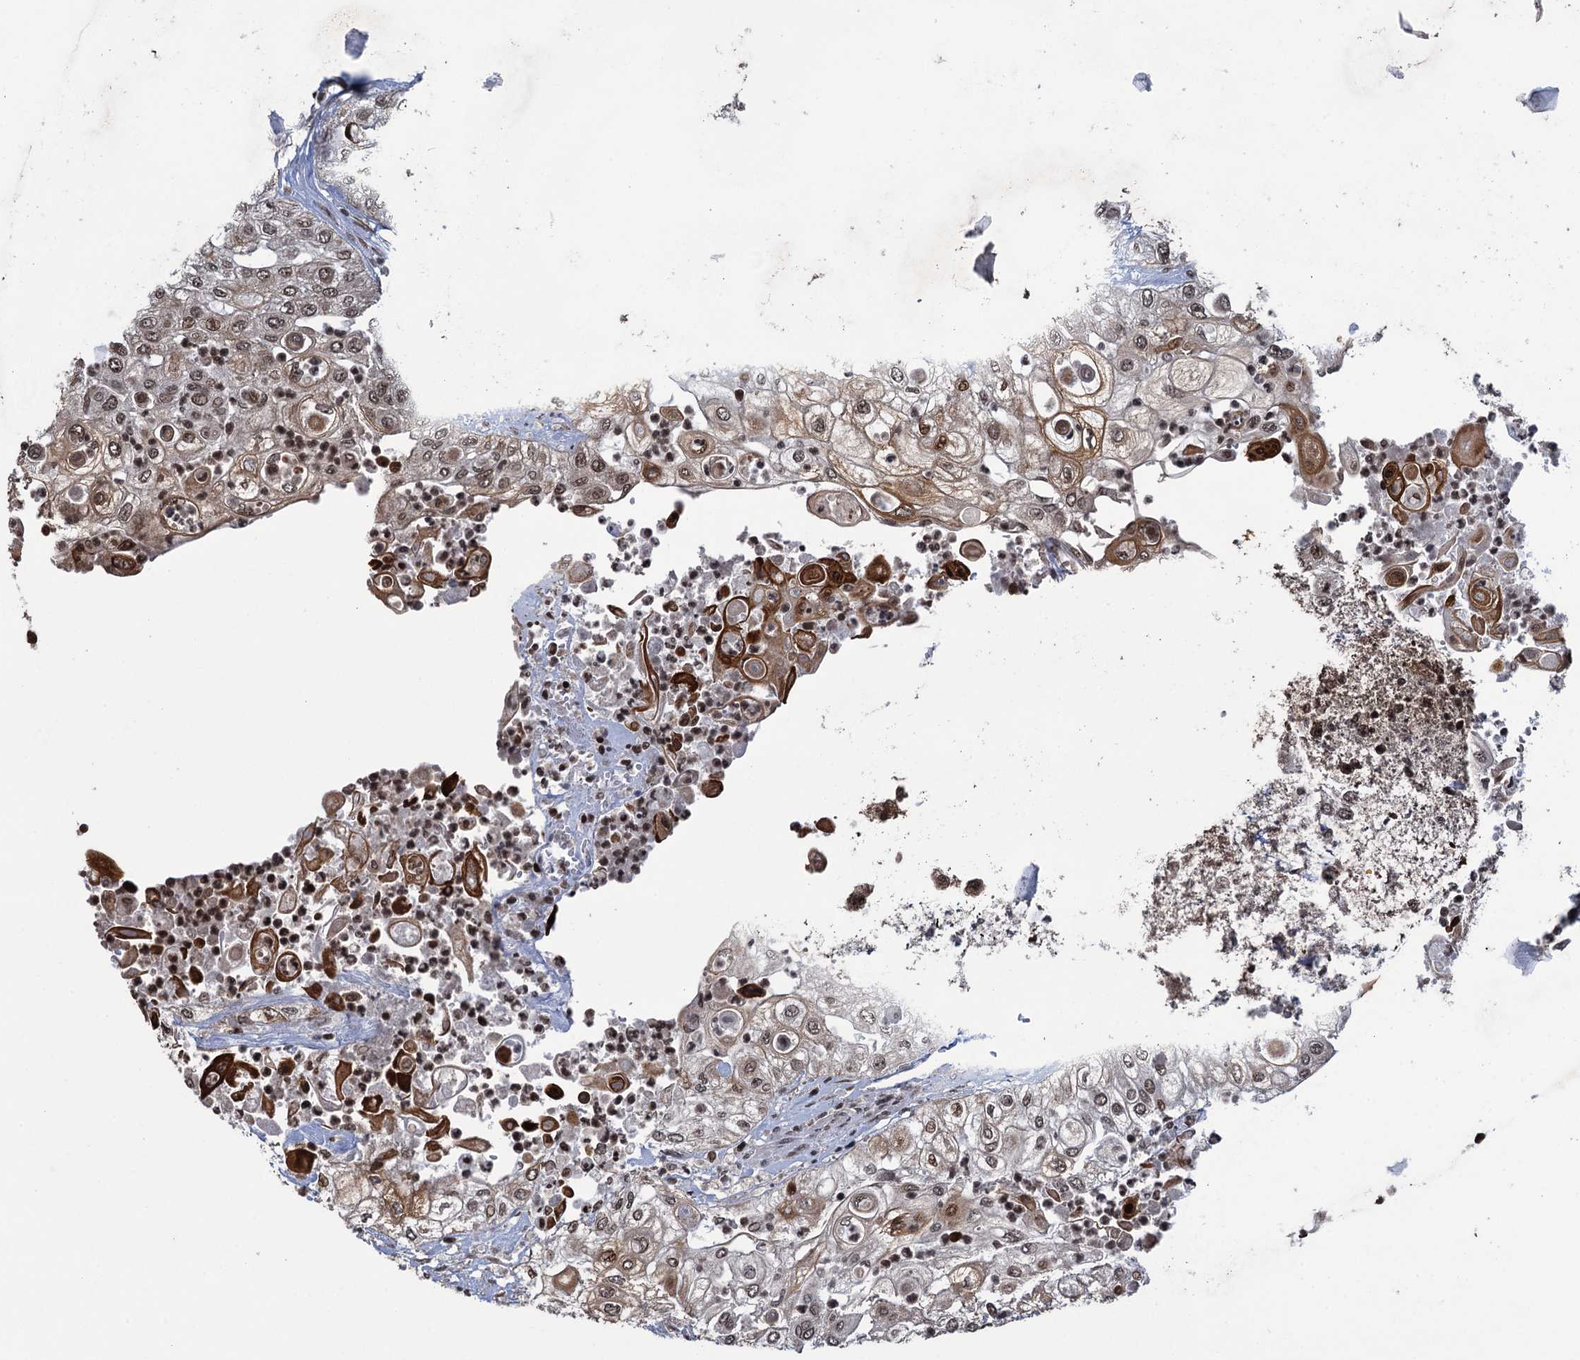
{"staining": {"intensity": "moderate", "quantity": ">75%", "location": "nuclear"}, "tissue": "urothelial cancer", "cell_type": "Tumor cells", "image_type": "cancer", "snomed": [{"axis": "morphology", "description": "Urothelial carcinoma, High grade"}, {"axis": "topography", "description": "Urinary bladder"}], "caption": "The immunohistochemical stain highlights moderate nuclear positivity in tumor cells of high-grade urothelial carcinoma tissue.", "gene": "ZNF169", "patient": {"sex": "female", "age": 79}}